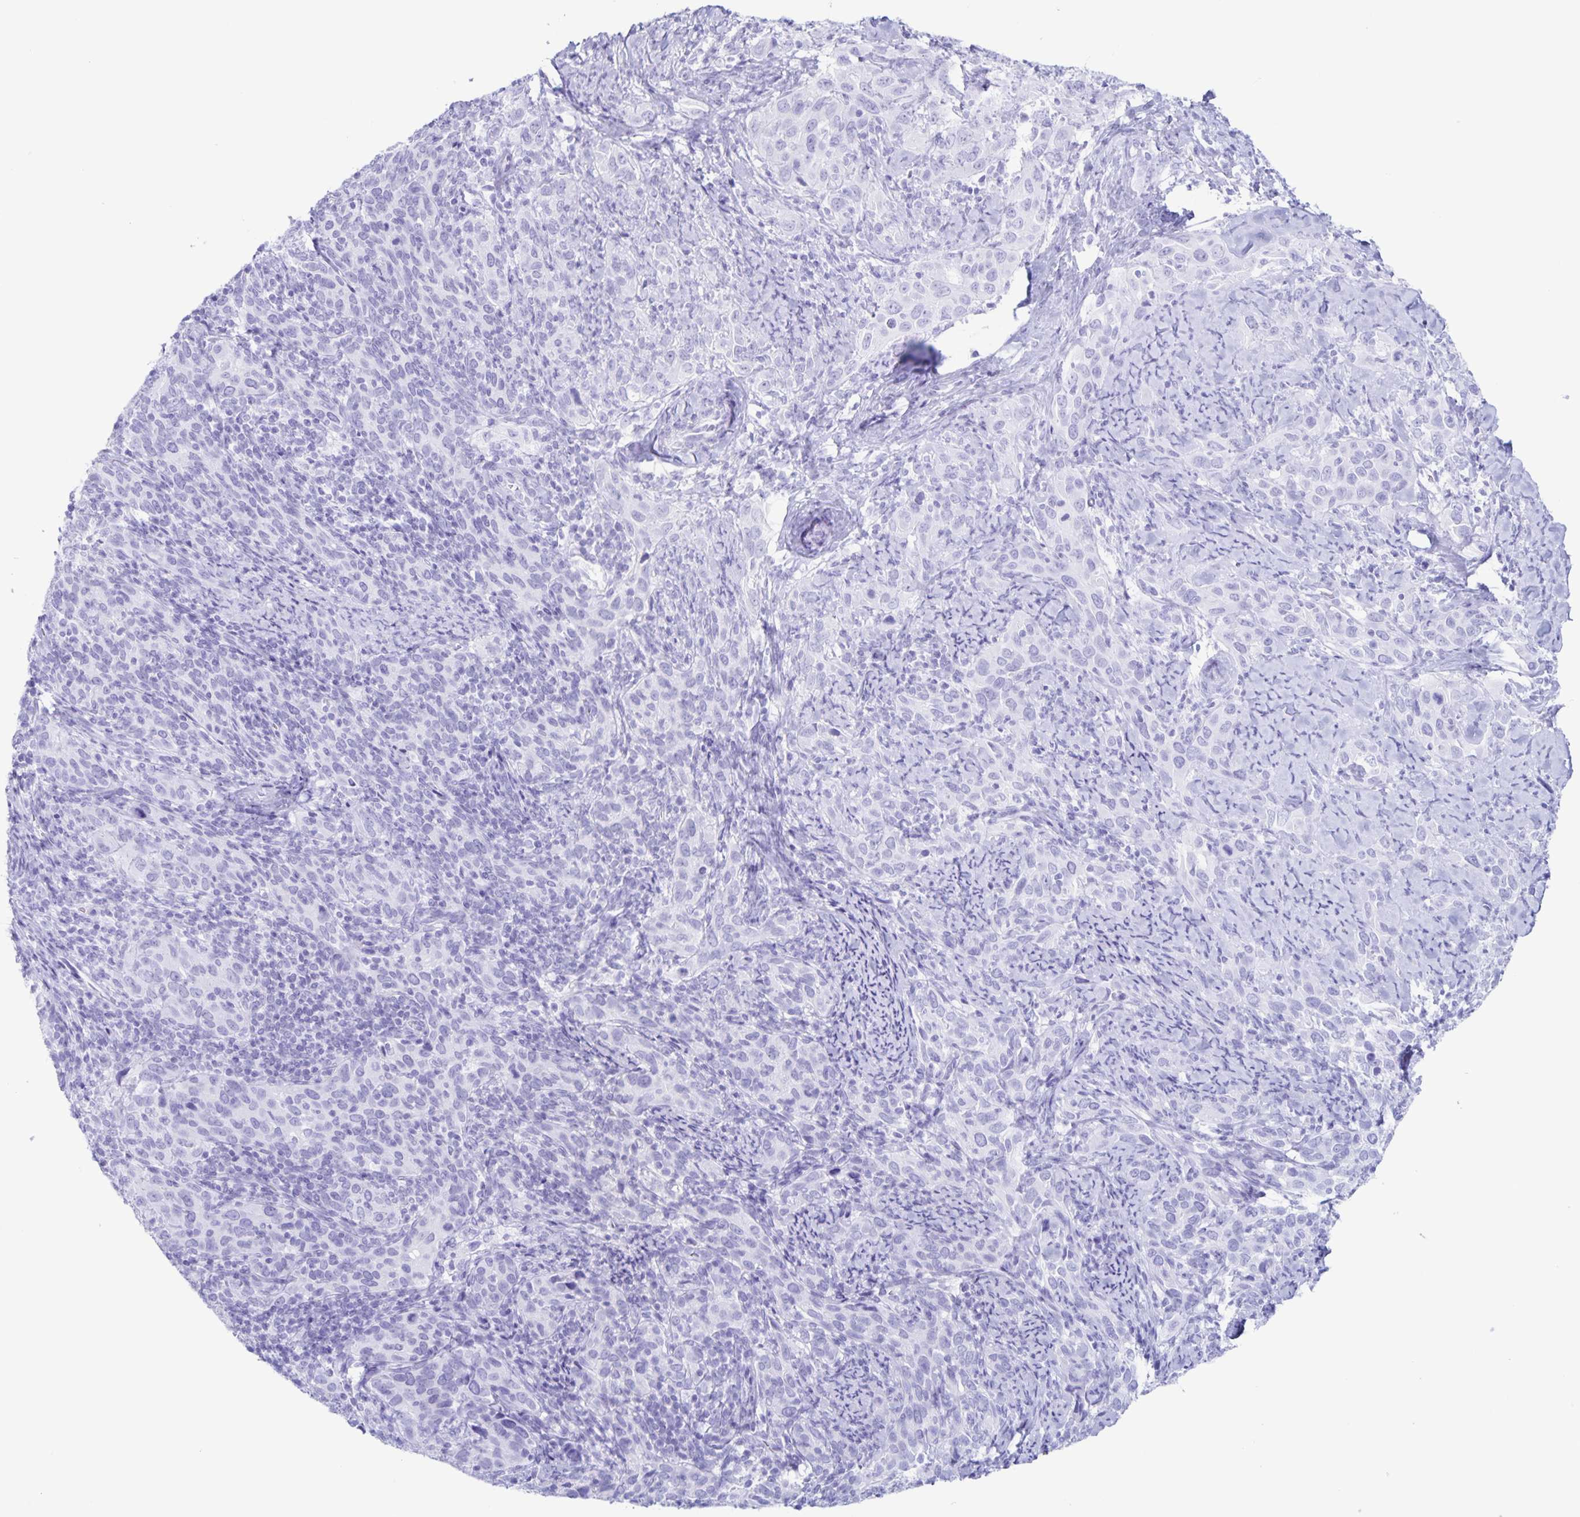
{"staining": {"intensity": "negative", "quantity": "none", "location": "none"}, "tissue": "cervical cancer", "cell_type": "Tumor cells", "image_type": "cancer", "snomed": [{"axis": "morphology", "description": "Squamous cell carcinoma, NOS"}, {"axis": "topography", "description": "Cervix"}], "caption": "Immunohistochemistry image of cervical squamous cell carcinoma stained for a protein (brown), which shows no expression in tumor cells.", "gene": "C12orf56", "patient": {"sex": "female", "age": 51}}